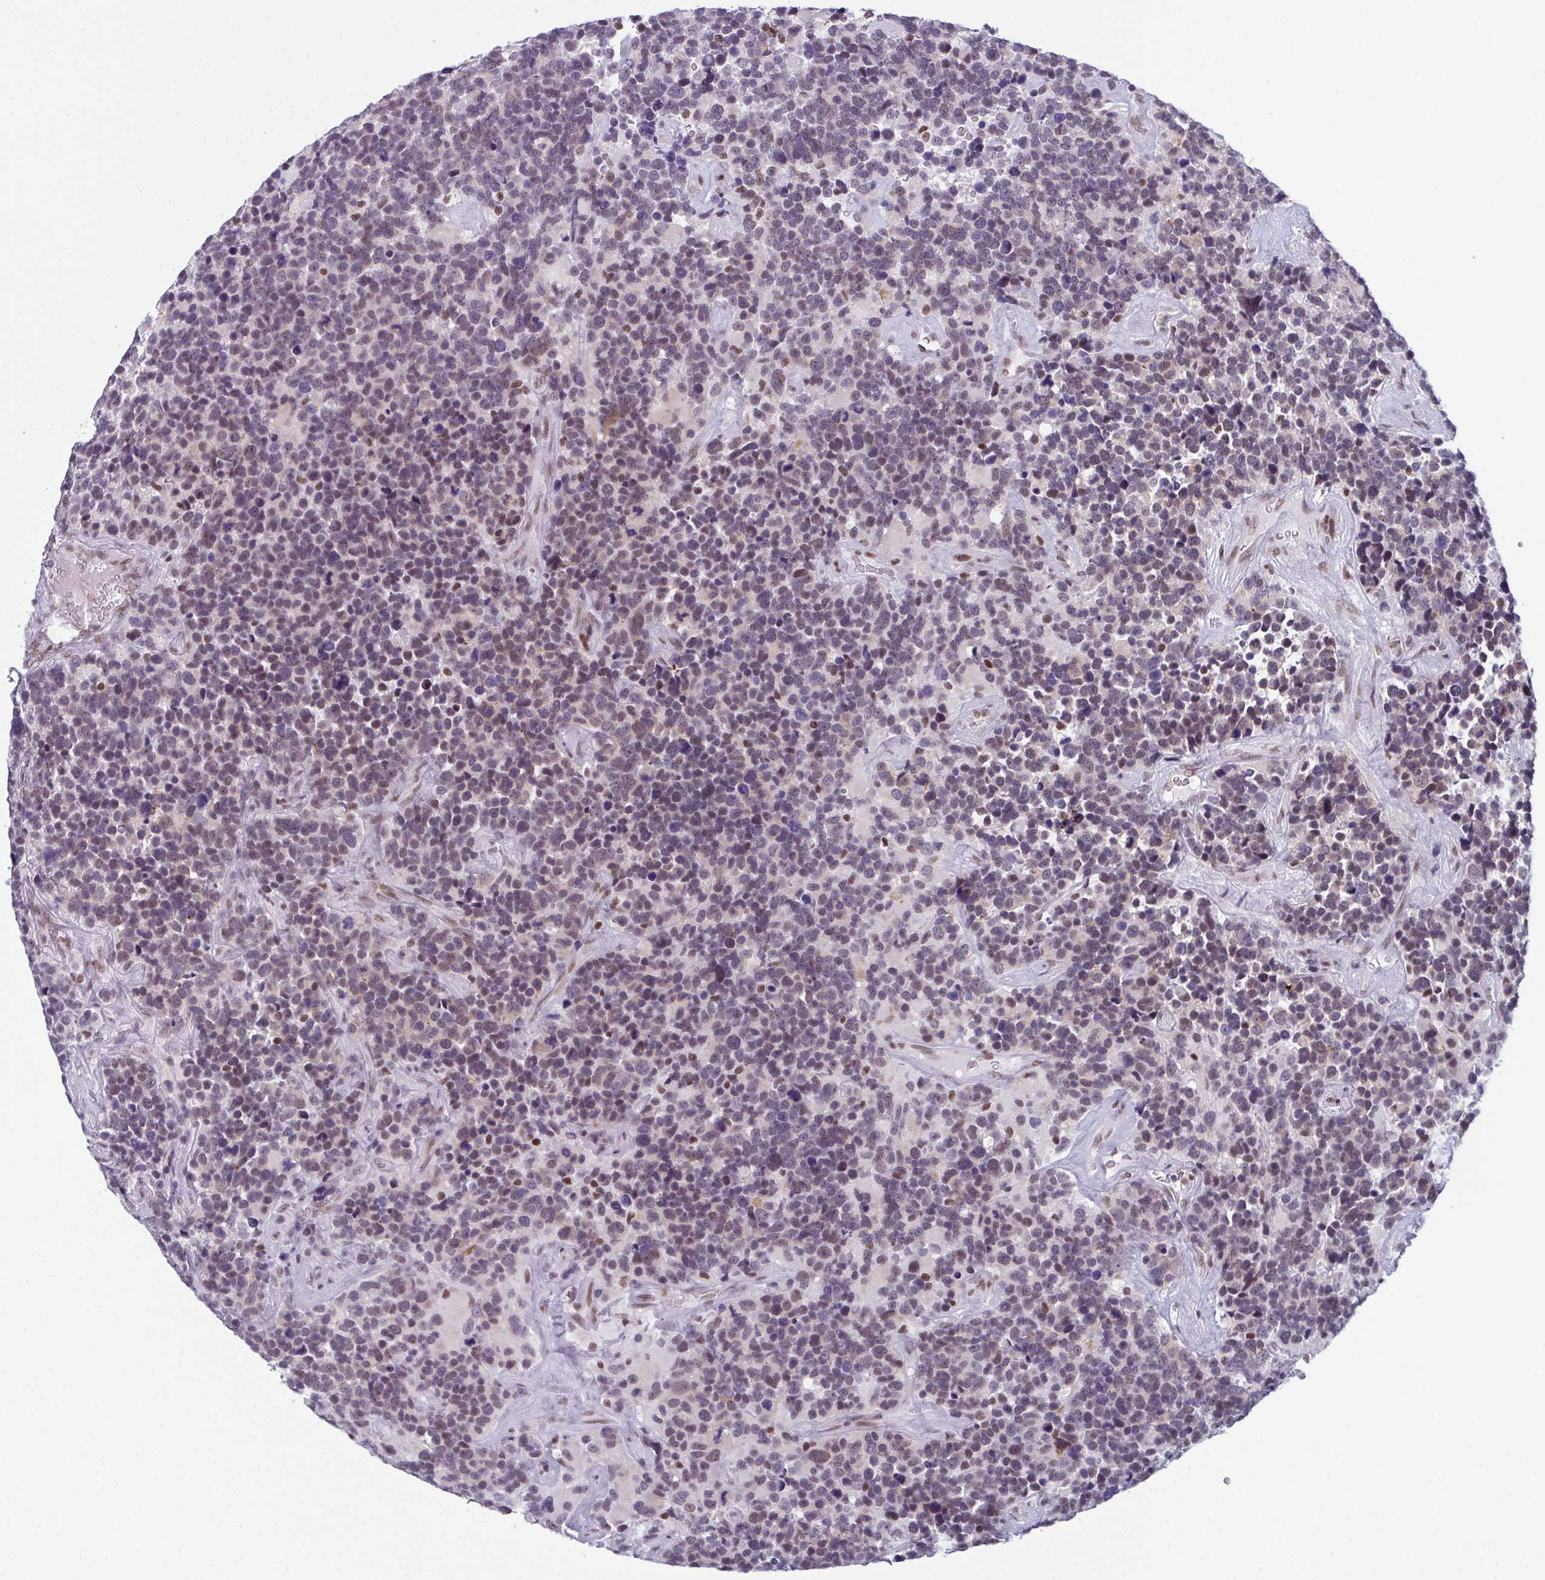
{"staining": {"intensity": "weak", "quantity": "25%-75%", "location": "nuclear"}, "tissue": "glioma", "cell_type": "Tumor cells", "image_type": "cancer", "snomed": [{"axis": "morphology", "description": "Glioma, malignant, High grade"}, {"axis": "topography", "description": "Brain"}], "caption": "DAB immunohistochemical staining of human glioma demonstrates weak nuclear protein expression in approximately 25%-75% of tumor cells.", "gene": "RBM7", "patient": {"sex": "male", "age": 33}}